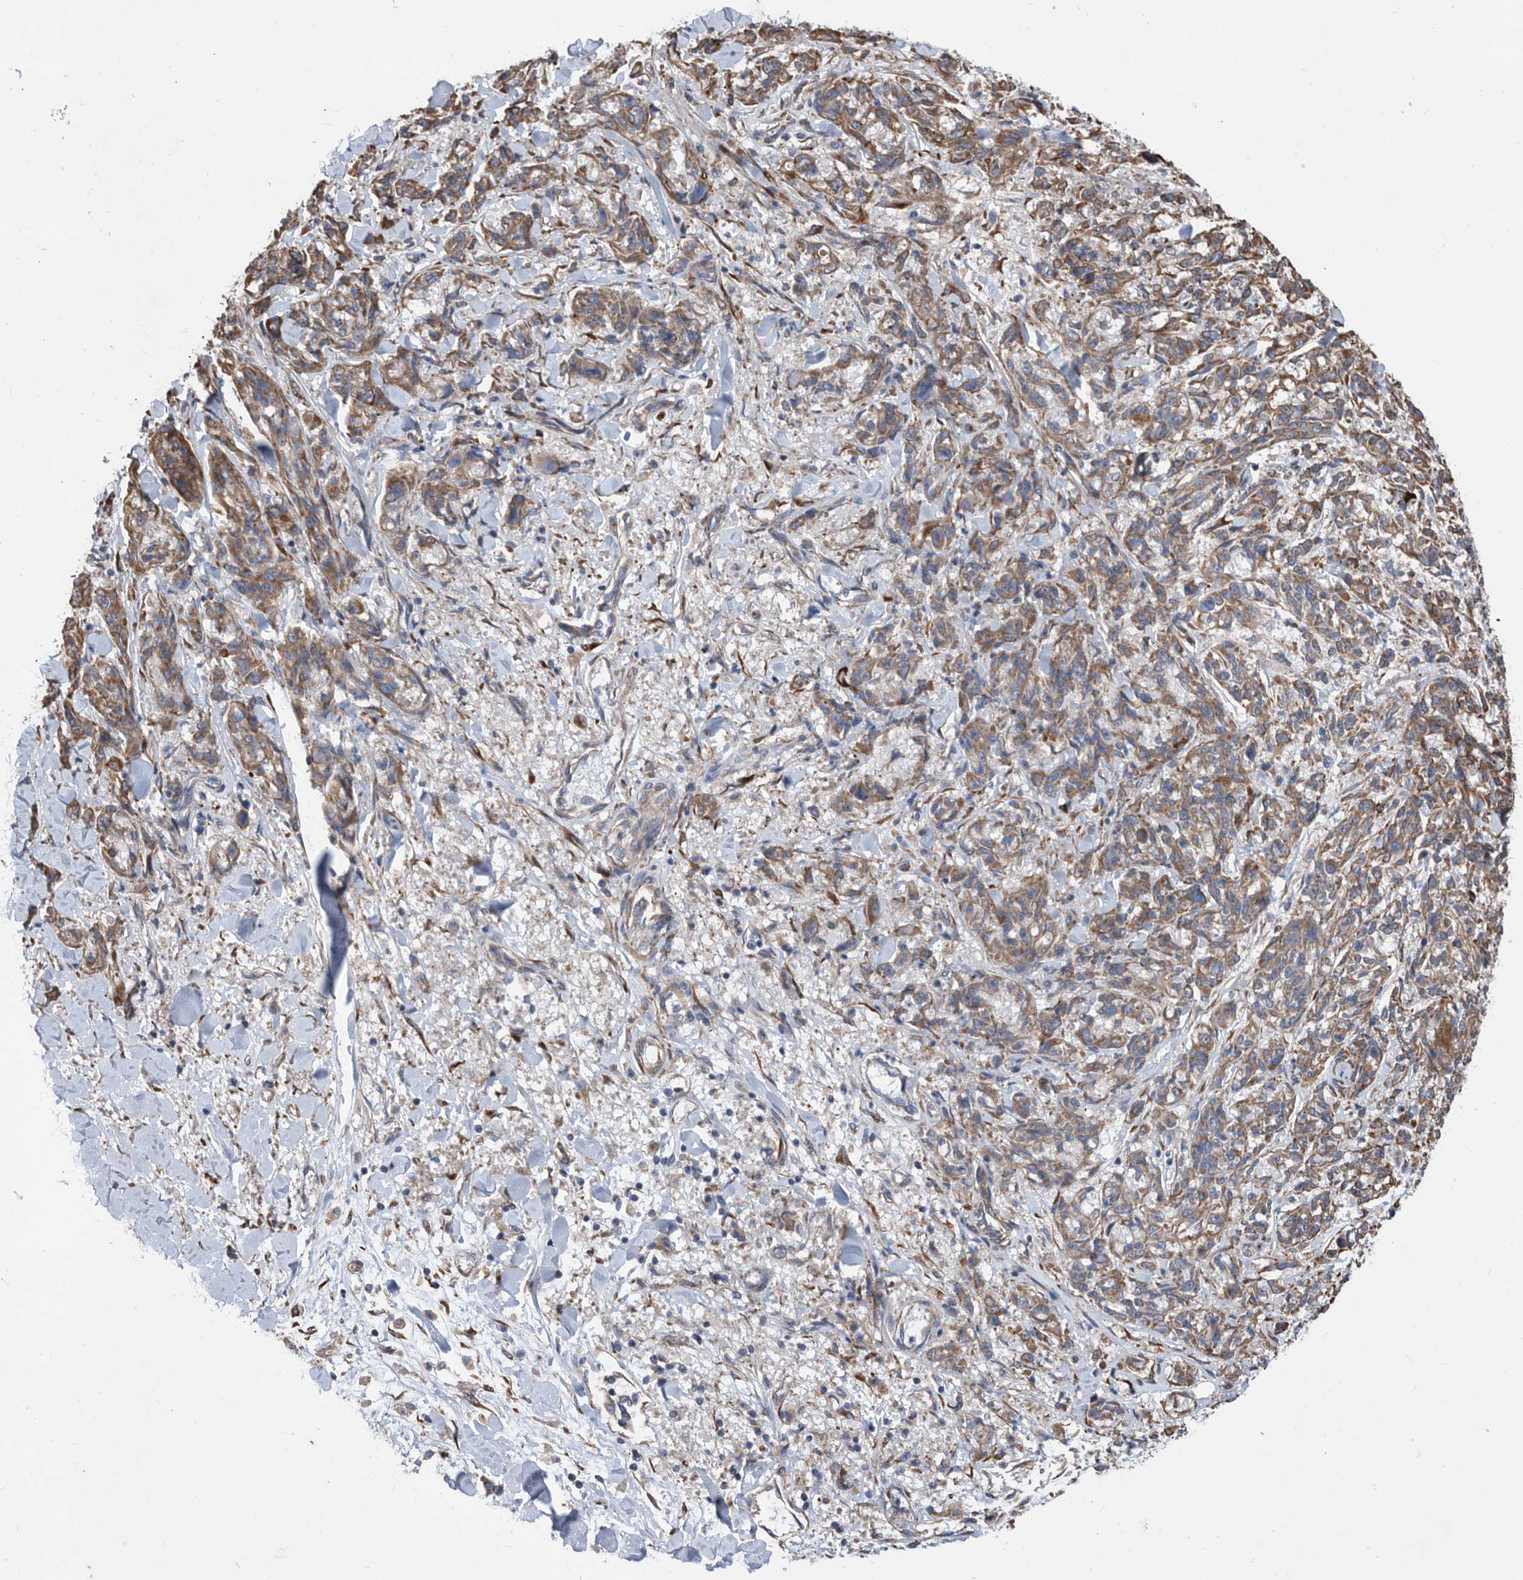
{"staining": {"intensity": "moderate", "quantity": ">75%", "location": "cytoplasmic/membranous"}, "tissue": "melanoma", "cell_type": "Tumor cells", "image_type": "cancer", "snomed": [{"axis": "morphology", "description": "Malignant melanoma, NOS"}, {"axis": "topography", "description": "Skin"}], "caption": "A brown stain highlights moderate cytoplasmic/membranous staining of a protein in melanoma tumor cells. Nuclei are stained in blue.", "gene": "ATP13A3", "patient": {"sex": "male", "age": 53}}